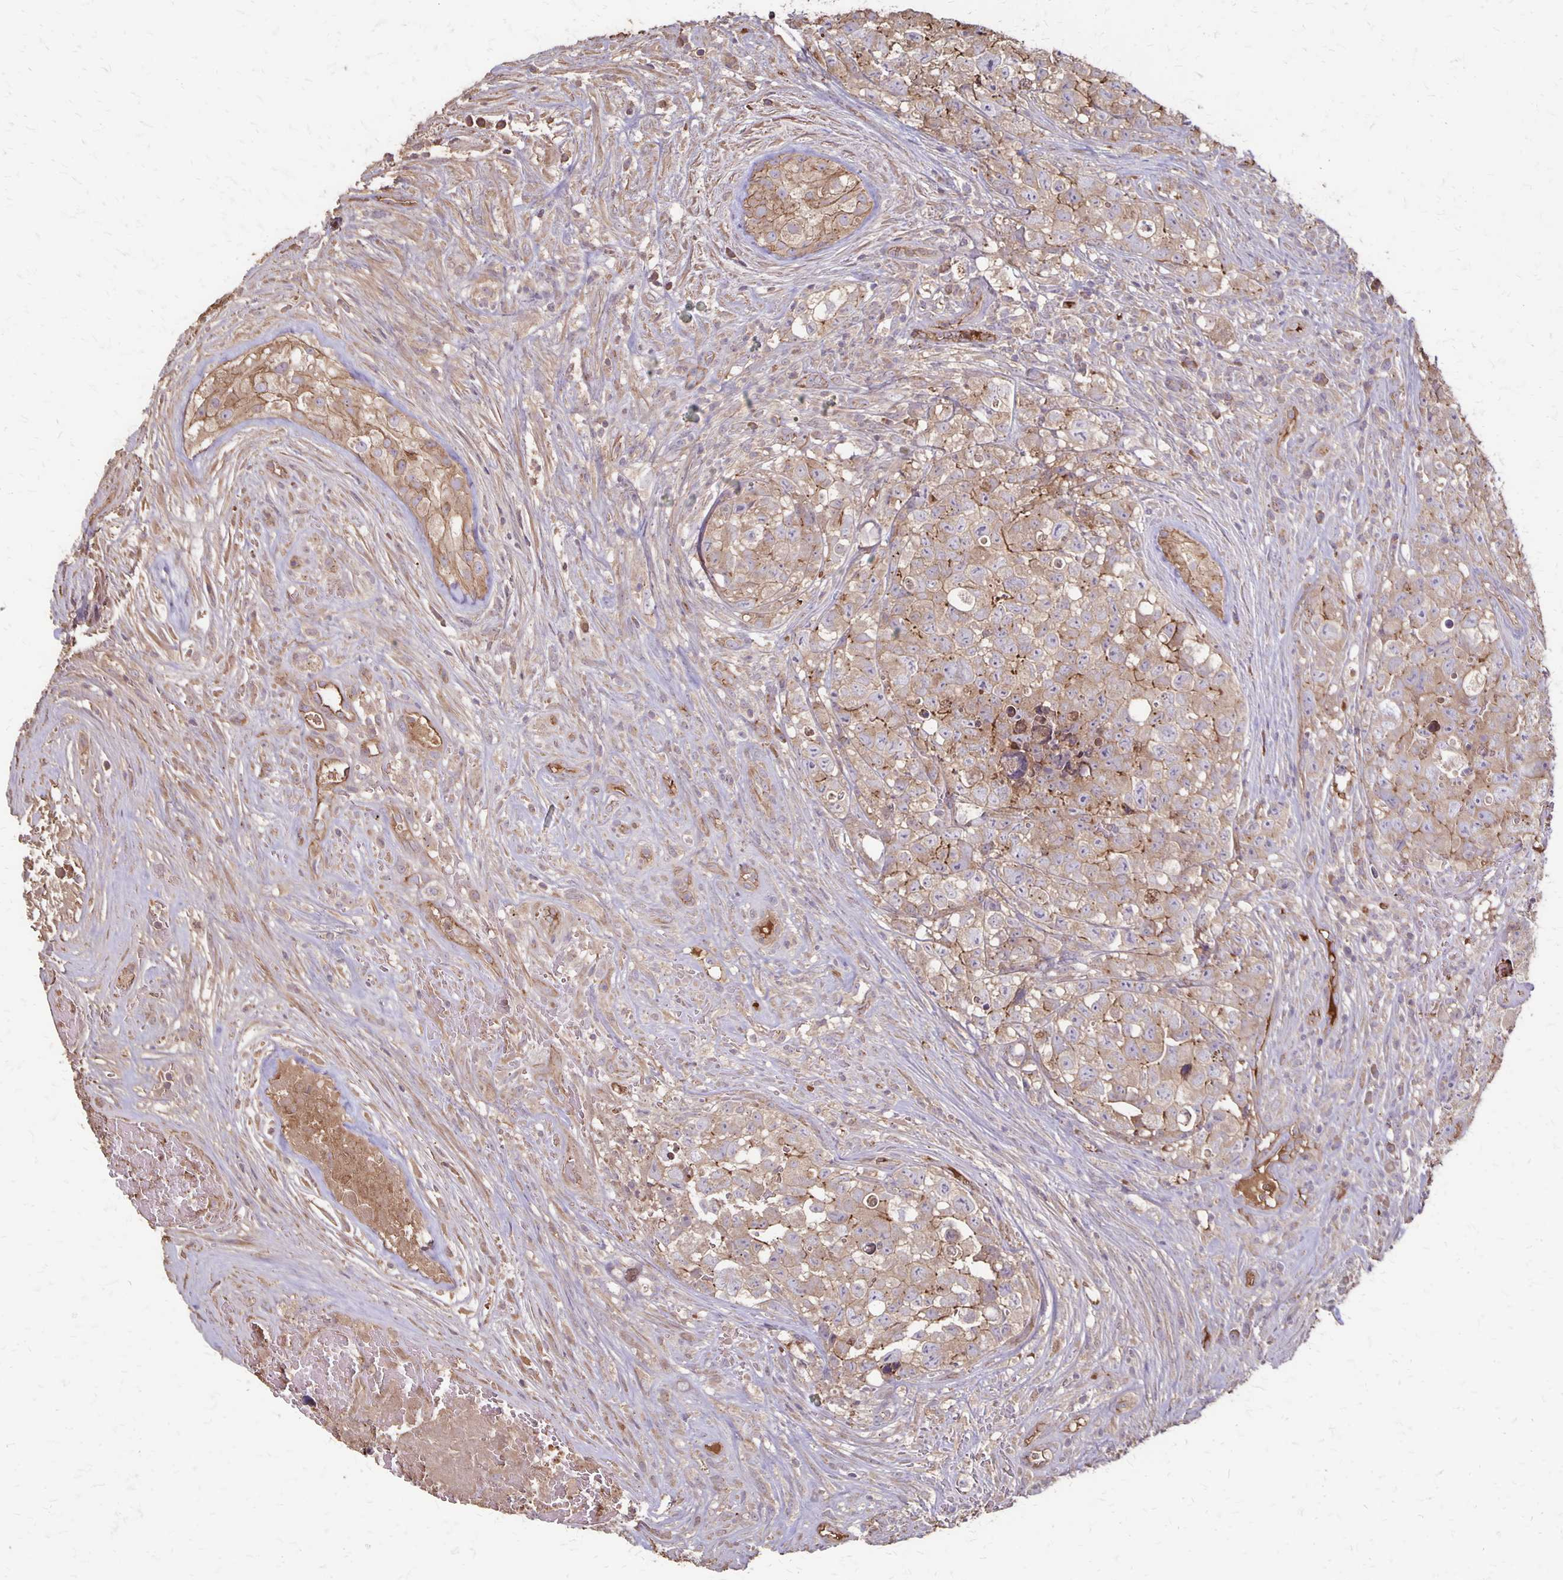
{"staining": {"intensity": "weak", "quantity": "25%-75%", "location": "cytoplasmic/membranous"}, "tissue": "testis cancer", "cell_type": "Tumor cells", "image_type": "cancer", "snomed": [{"axis": "morphology", "description": "Carcinoma, Embryonal, NOS"}, {"axis": "topography", "description": "Testis"}], "caption": "This is a histology image of immunohistochemistry (IHC) staining of testis cancer, which shows weak positivity in the cytoplasmic/membranous of tumor cells.", "gene": "PROM2", "patient": {"sex": "male", "age": 18}}